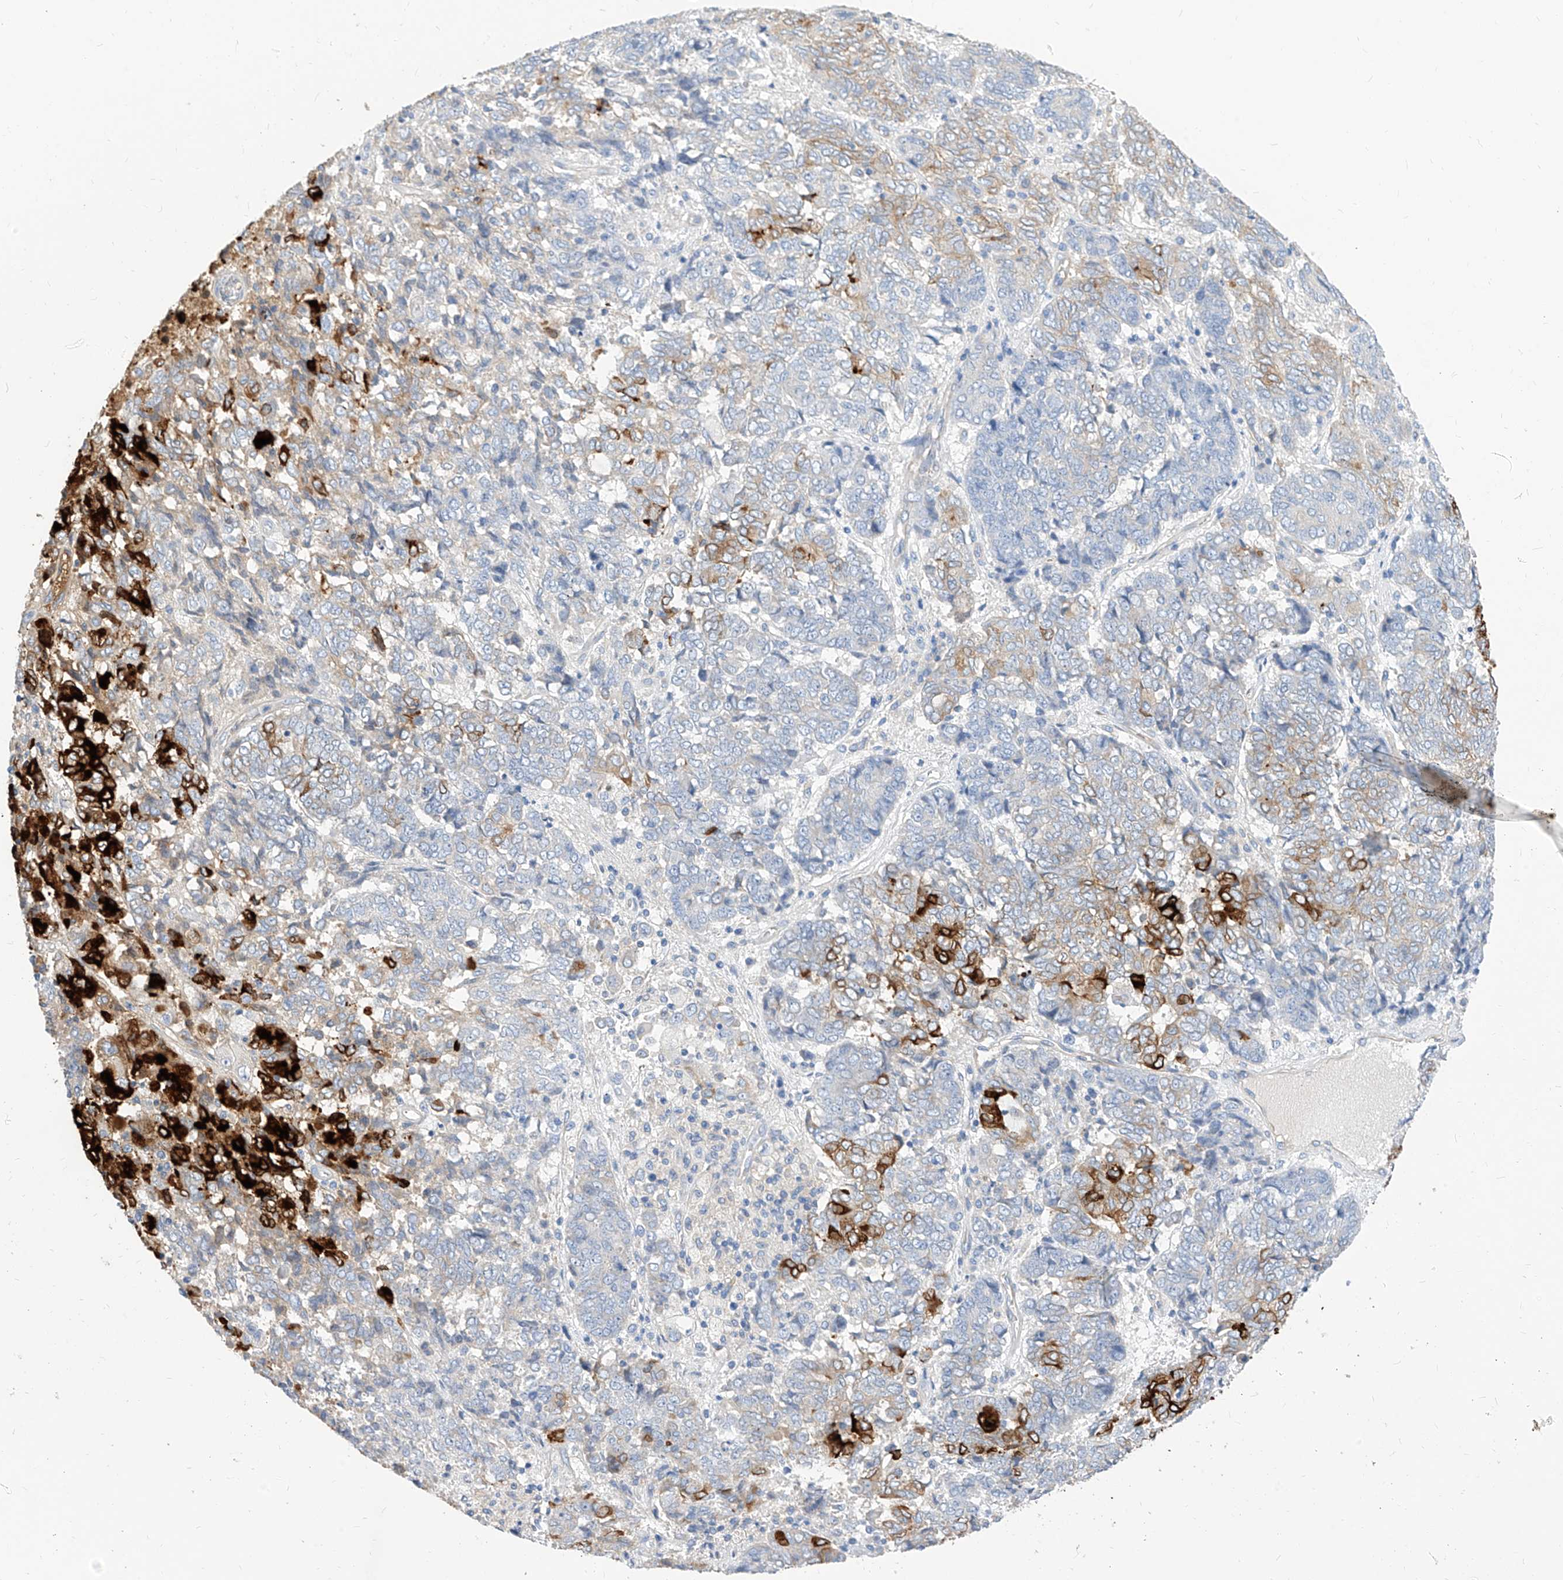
{"staining": {"intensity": "strong", "quantity": "<25%", "location": "cytoplasmic/membranous"}, "tissue": "endometrial cancer", "cell_type": "Tumor cells", "image_type": "cancer", "snomed": [{"axis": "morphology", "description": "Adenocarcinoma, NOS"}, {"axis": "topography", "description": "Endometrium"}], "caption": "Strong cytoplasmic/membranous positivity is appreciated in approximately <25% of tumor cells in endometrial adenocarcinoma. (DAB (3,3'-diaminobenzidine) IHC, brown staining for protein, blue staining for nuclei).", "gene": "SCGB2A1", "patient": {"sex": "female", "age": 80}}